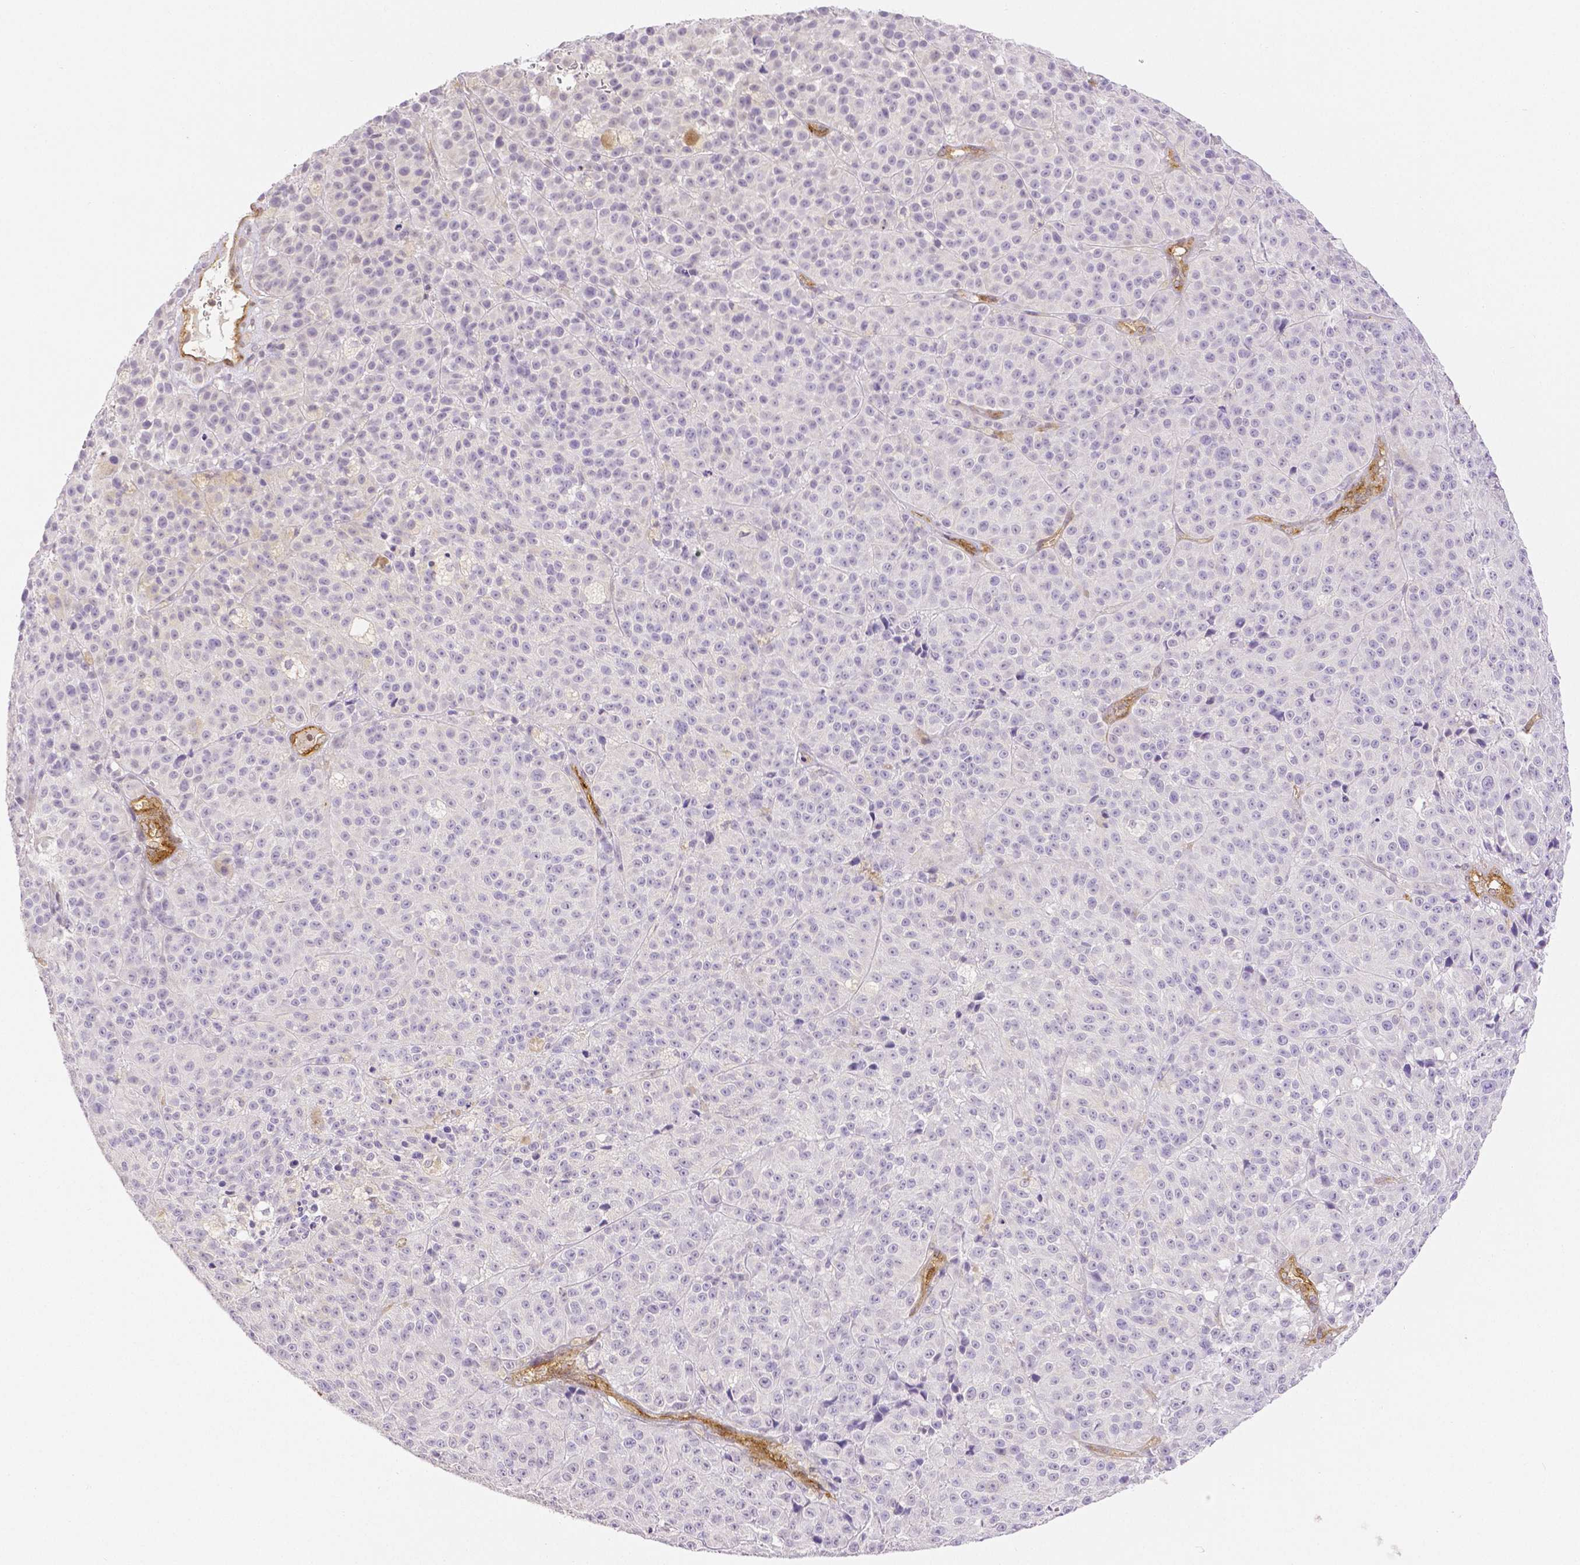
{"staining": {"intensity": "negative", "quantity": "none", "location": "none"}, "tissue": "melanoma", "cell_type": "Tumor cells", "image_type": "cancer", "snomed": [{"axis": "morphology", "description": "Malignant melanoma, NOS"}, {"axis": "topography", "description": "Skin"}], "caption": "Malignant melanoma was stained to show a protein in brown. There is no significant staining in tumor cells. (Stains: DAB immunohistochemistry with hematoxylin counter stain, Microscopy: brightfield microscopy at high magnification).", "gene": "THY1", "patient": {"sex": "female", "age": 58}}